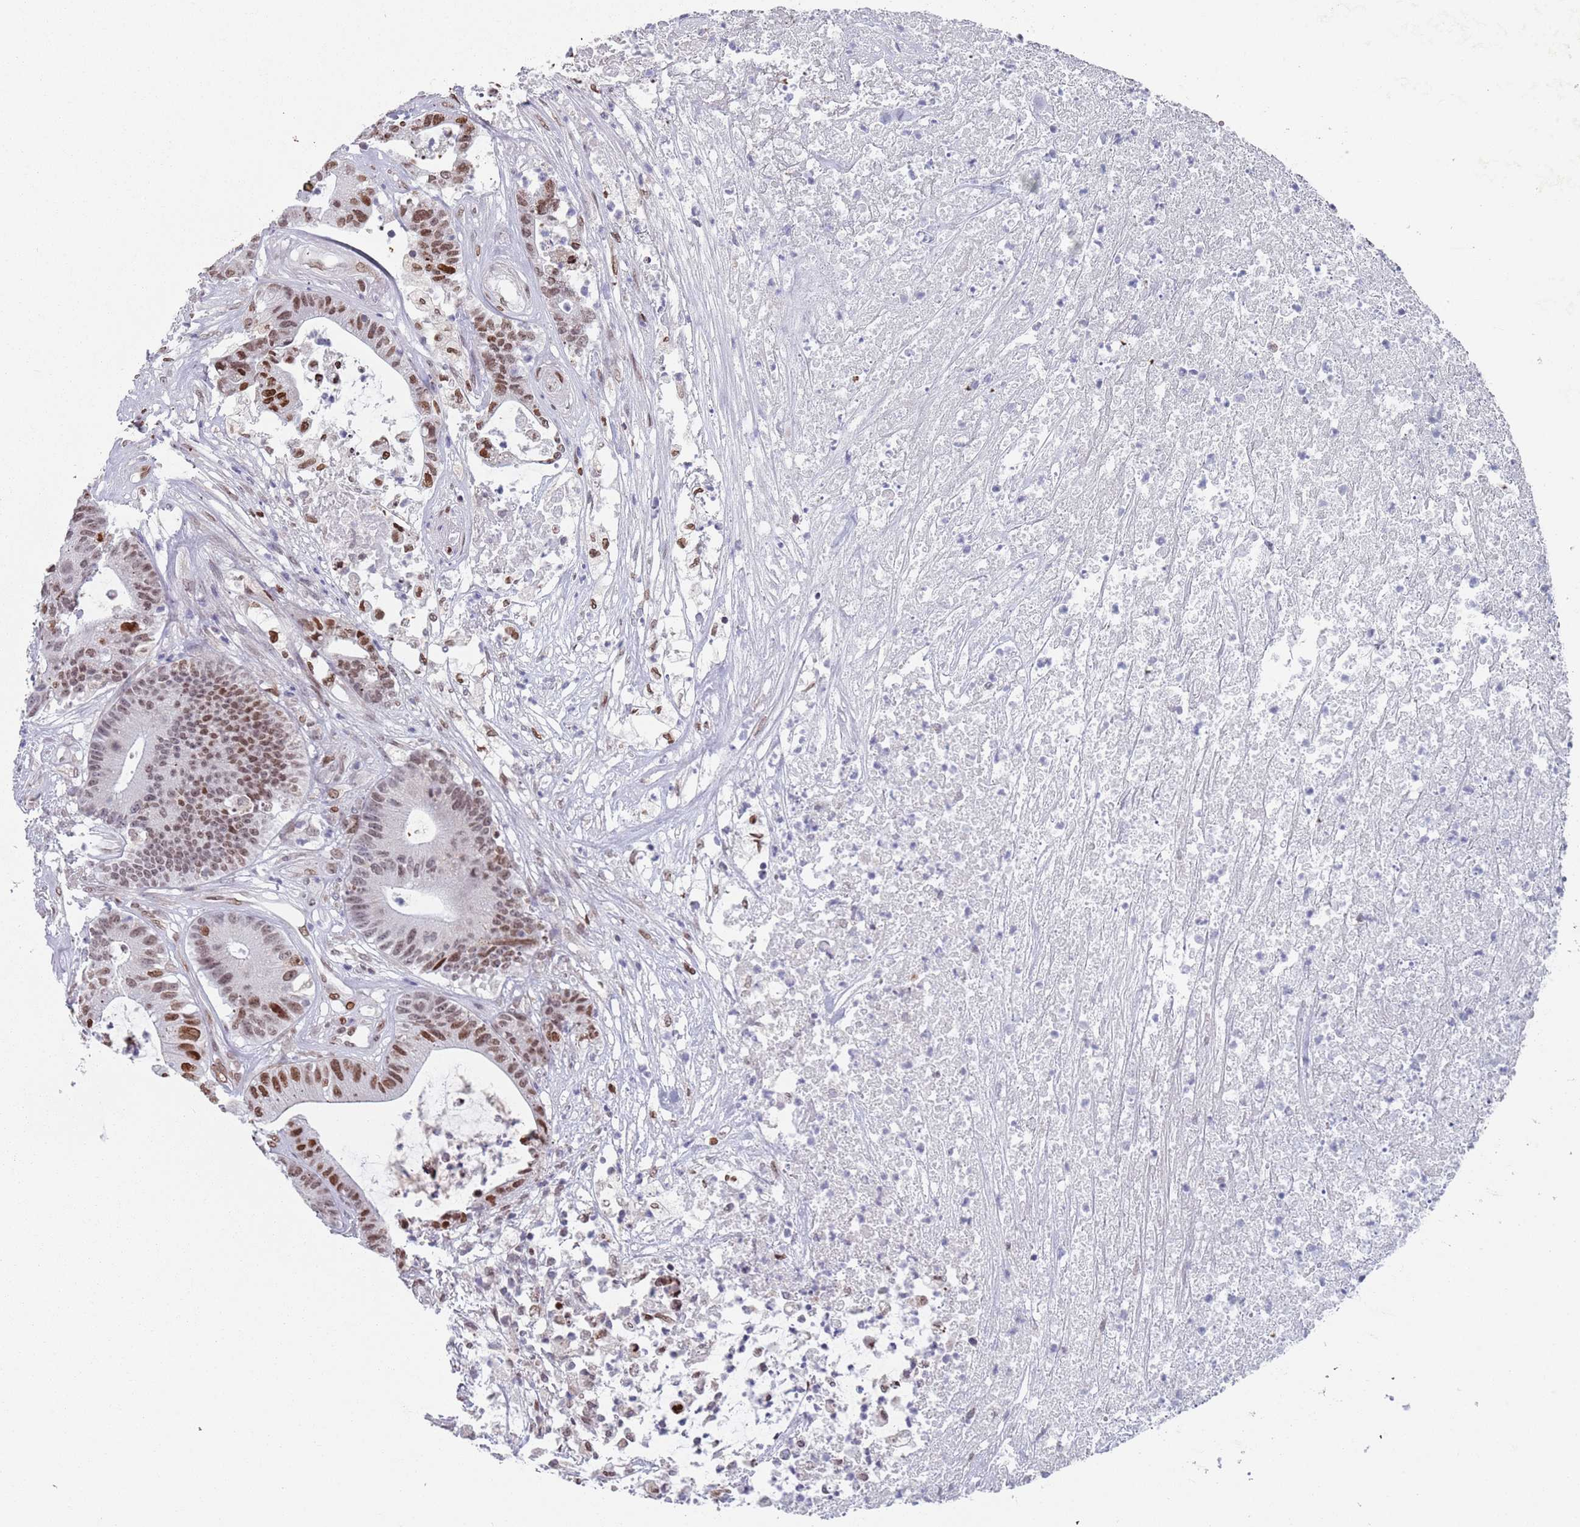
{"staining": {"intensity": "moderate", "quantity": "25%-75%", "location": "nuclear"}, "tissue": "colorectal cancer", "cell_type": "Tumor cells", "image_type": "cancer", "snomed": [{"axis": "morphology", "description": "Adenocarcinoma, NOS"}, {"axis": "topography", "description": "Colon"}], "caption": "IHC staining of adenocarcinoma (colorectal), which displays medium levels of moderate nuclear positivity in about 25%-75% of tumor cells indicating moderate nuclear protein expression. The staining was performed using DAB (brown) for protein detection and nuclei were counterstained in hematoxylin (blue).", "gene": "MFSD12", "patient": {"sex": "female", "age": 84}}